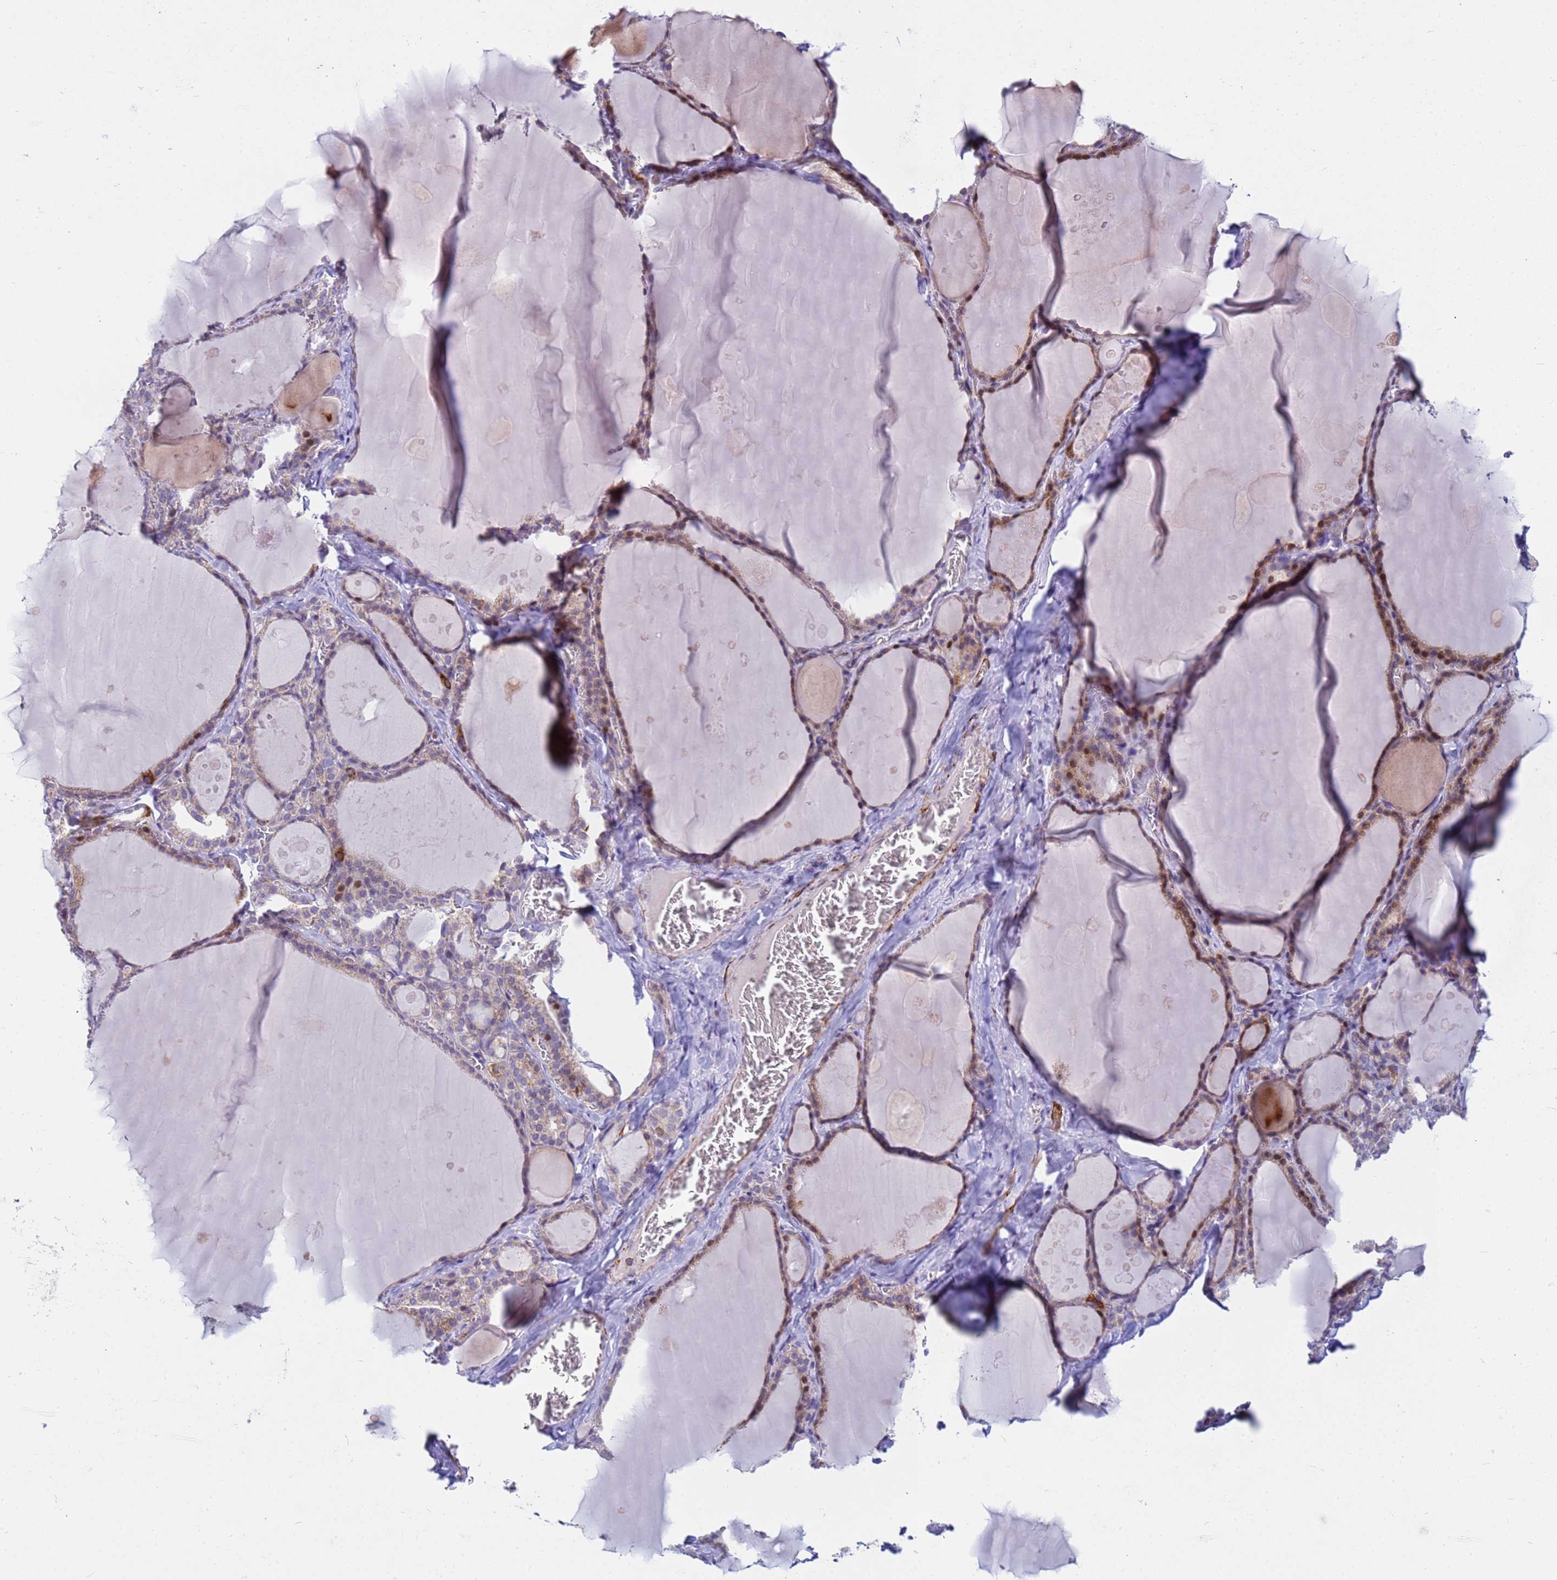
{"staining": {"intensity": "moderate", "quantity": "25%-75%", "location": "cytoplasmic/membranous"}, "tissue": "thyroid gland", "cell_type": "Glandular cells", "image_type": "normal", "snomed": [{"axis": "morphology", "description": "Normal tissue, NOS"}, {"axis": "topography", "description": "Thyroid gland"}], "caption": "The histopathology image displays immunohistochemical staining of benign thyroid gland. There is moderate cytoplasmic/membranous positivity is seen in approximately 25%-75% of glandular cells. (DAB = brown stain, brightfield microscopy at high magnification).", "gene": "P2RX7", "patient": {"sex": "male", "age": 56}}